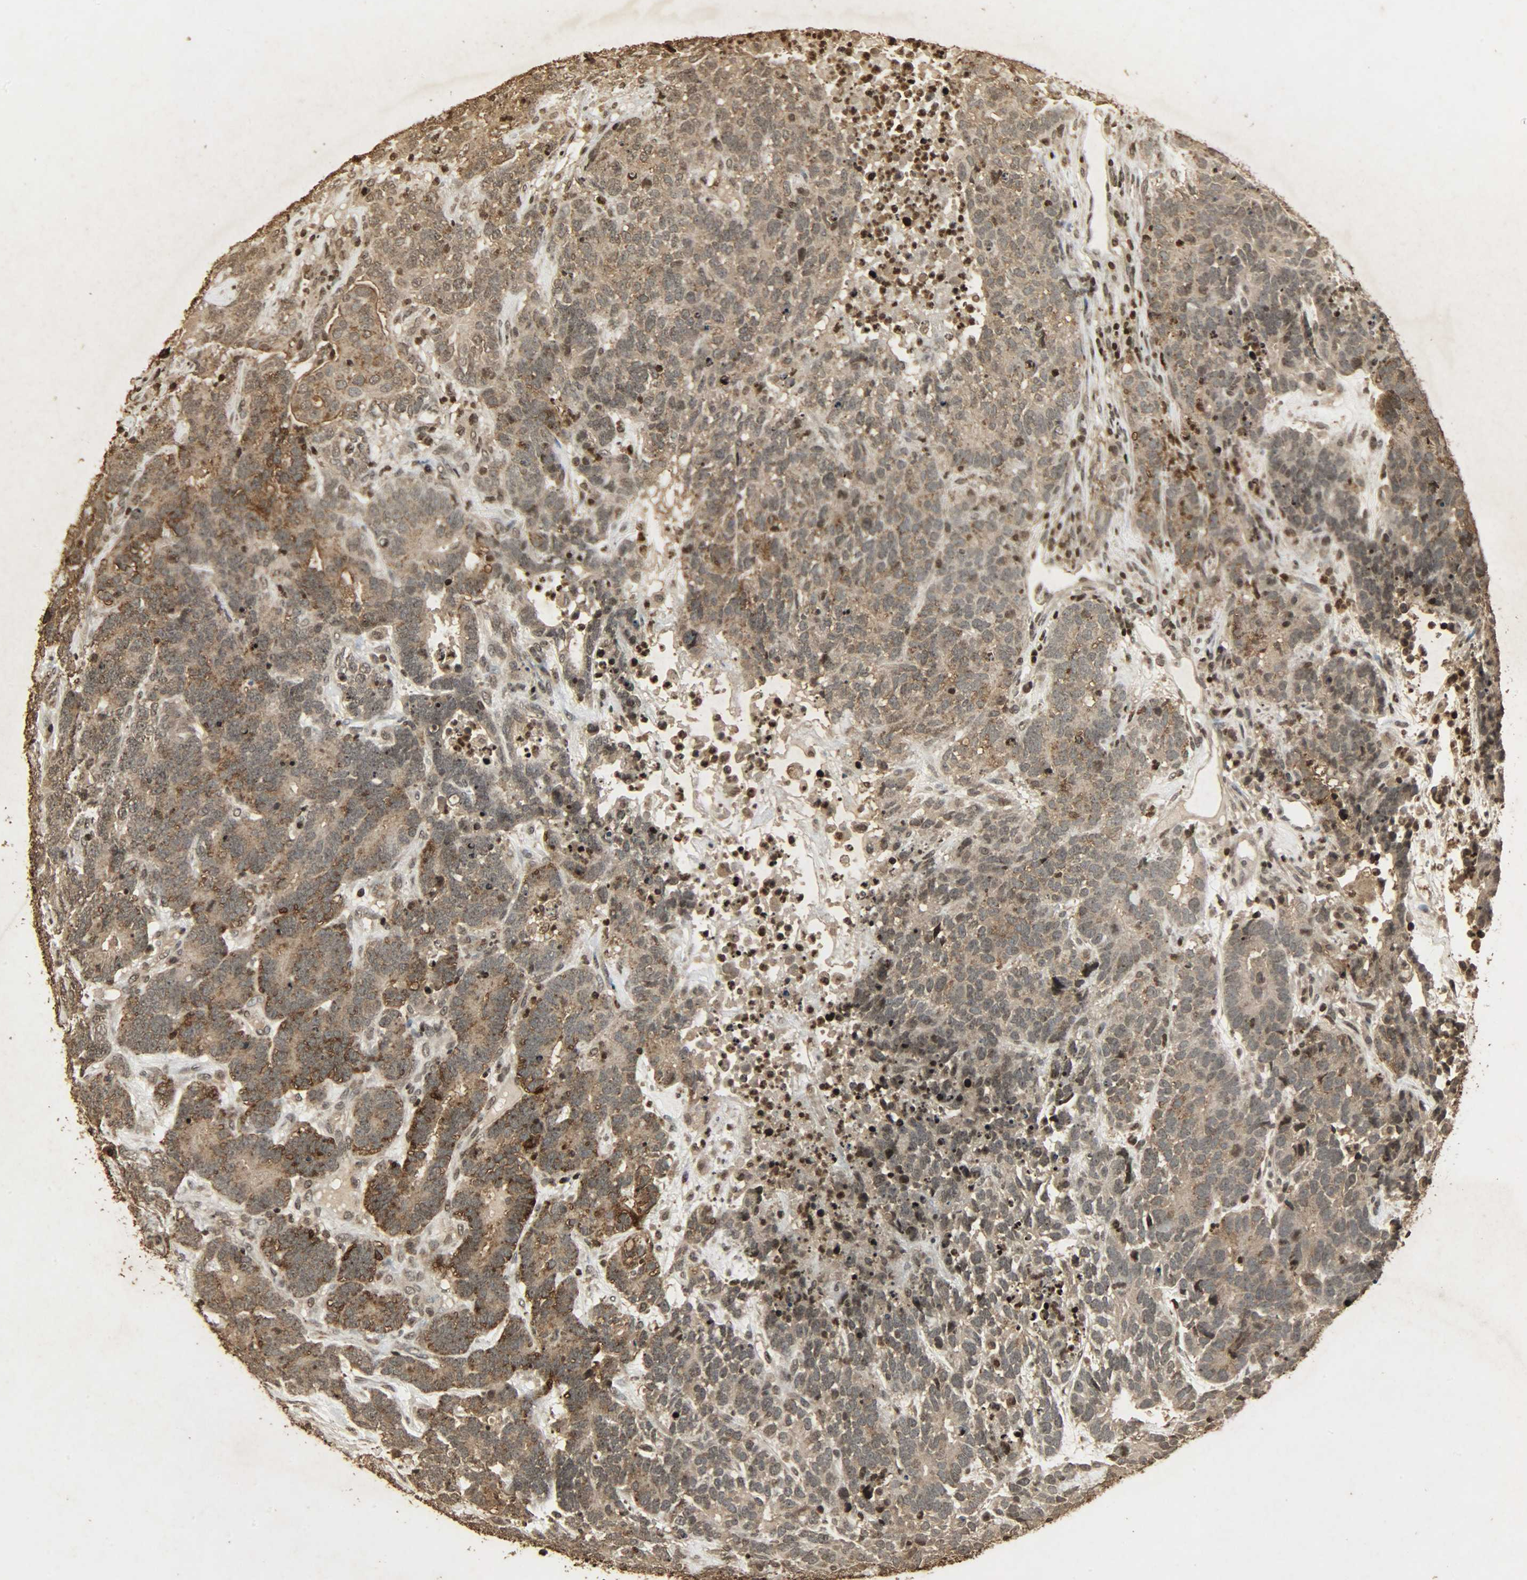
{"staining": {"intensity": "moderate", "quantity": ">75%", "location": "cytoplasmic/membranous,nuclear"}, "tissue": "testis cancer", "cell_type": "Tumor cells", "image_type": "cancer", "snomed": [{"axis": "morphology", "description": "Carcinoma, Embryonal, NOS"}, {"axis": "topography", "description": "Testis"}], "caption": "Immunohistochemistry staining of testis embryonal carcinoma, which exhibits medium levels of moderate cytoplasmic/membranous and nuclear staining in approximately >75% of tumor cells indicating moderate cytoplasmic/membranous and nuclear protein staining. The staining was performed using DAB (brown) for protein detection and nuclei were counterstained in hematoxylin (blue).", "gene": "PPP3R1", "patient": {"sex": "male", "age": 26}}